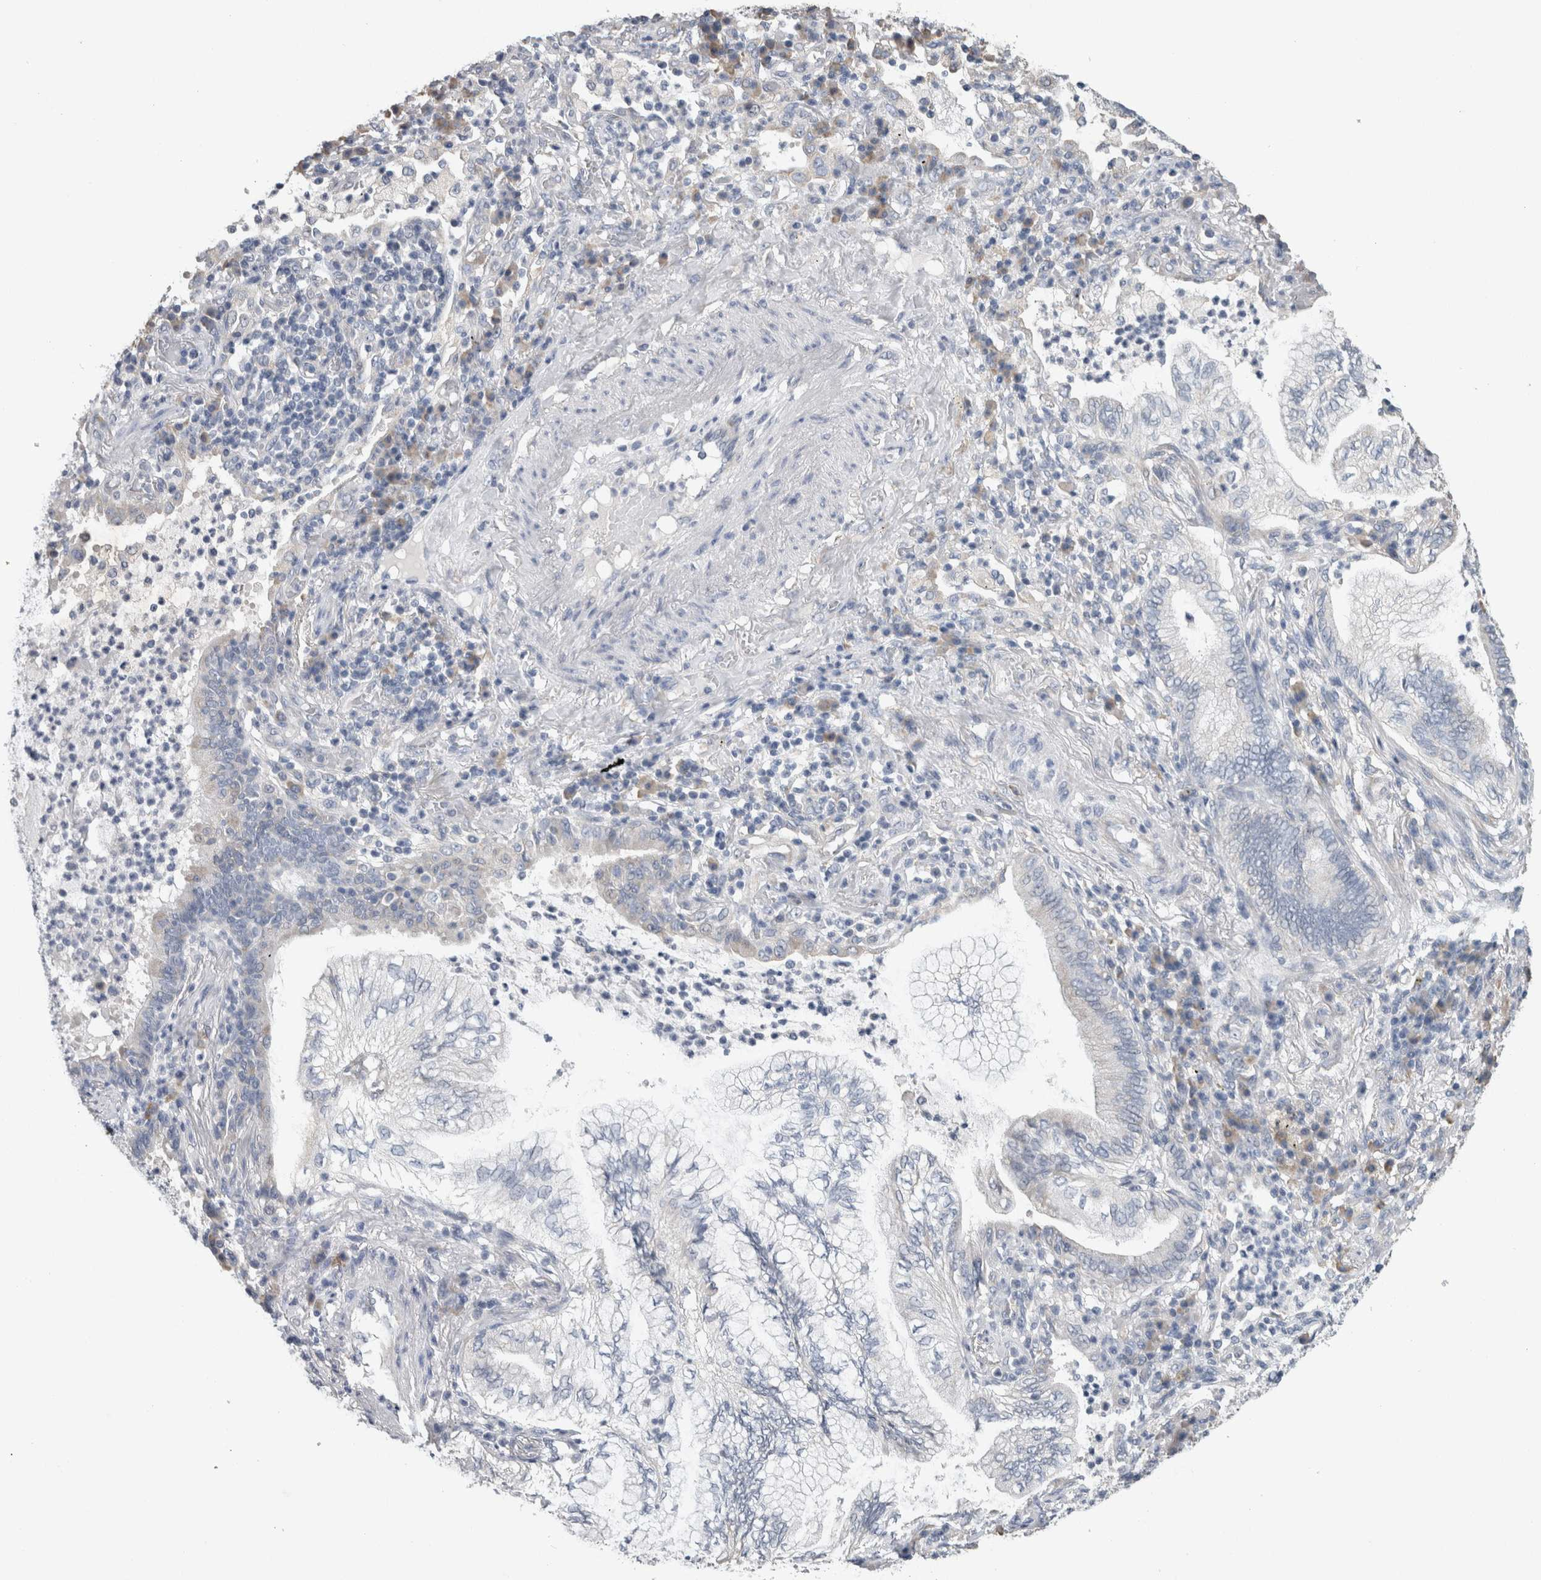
{"staining": {"intensity": "negative", "quantity": "none", "location": "none"}, "tissue": "lung cancer", "cell_type": "Tumor cells", "image_type": "cancer", "snomed": [{"axis": "morphology", "description": "Normal tissue, NOS"}, {"axis": "morphology", "description": "Adenocarcinoma, NOS"}, {"axis": "topography", "description": "Bronchus"}, {"axis": "topography", "description": "Lung"}], "caption": "Immunohistochemical staining of lung cancer (adenocarcinoma) displays no significant staining in tumor cells.", "gene": "NEFM", "patient": {"sex": "female", "age": 70}}